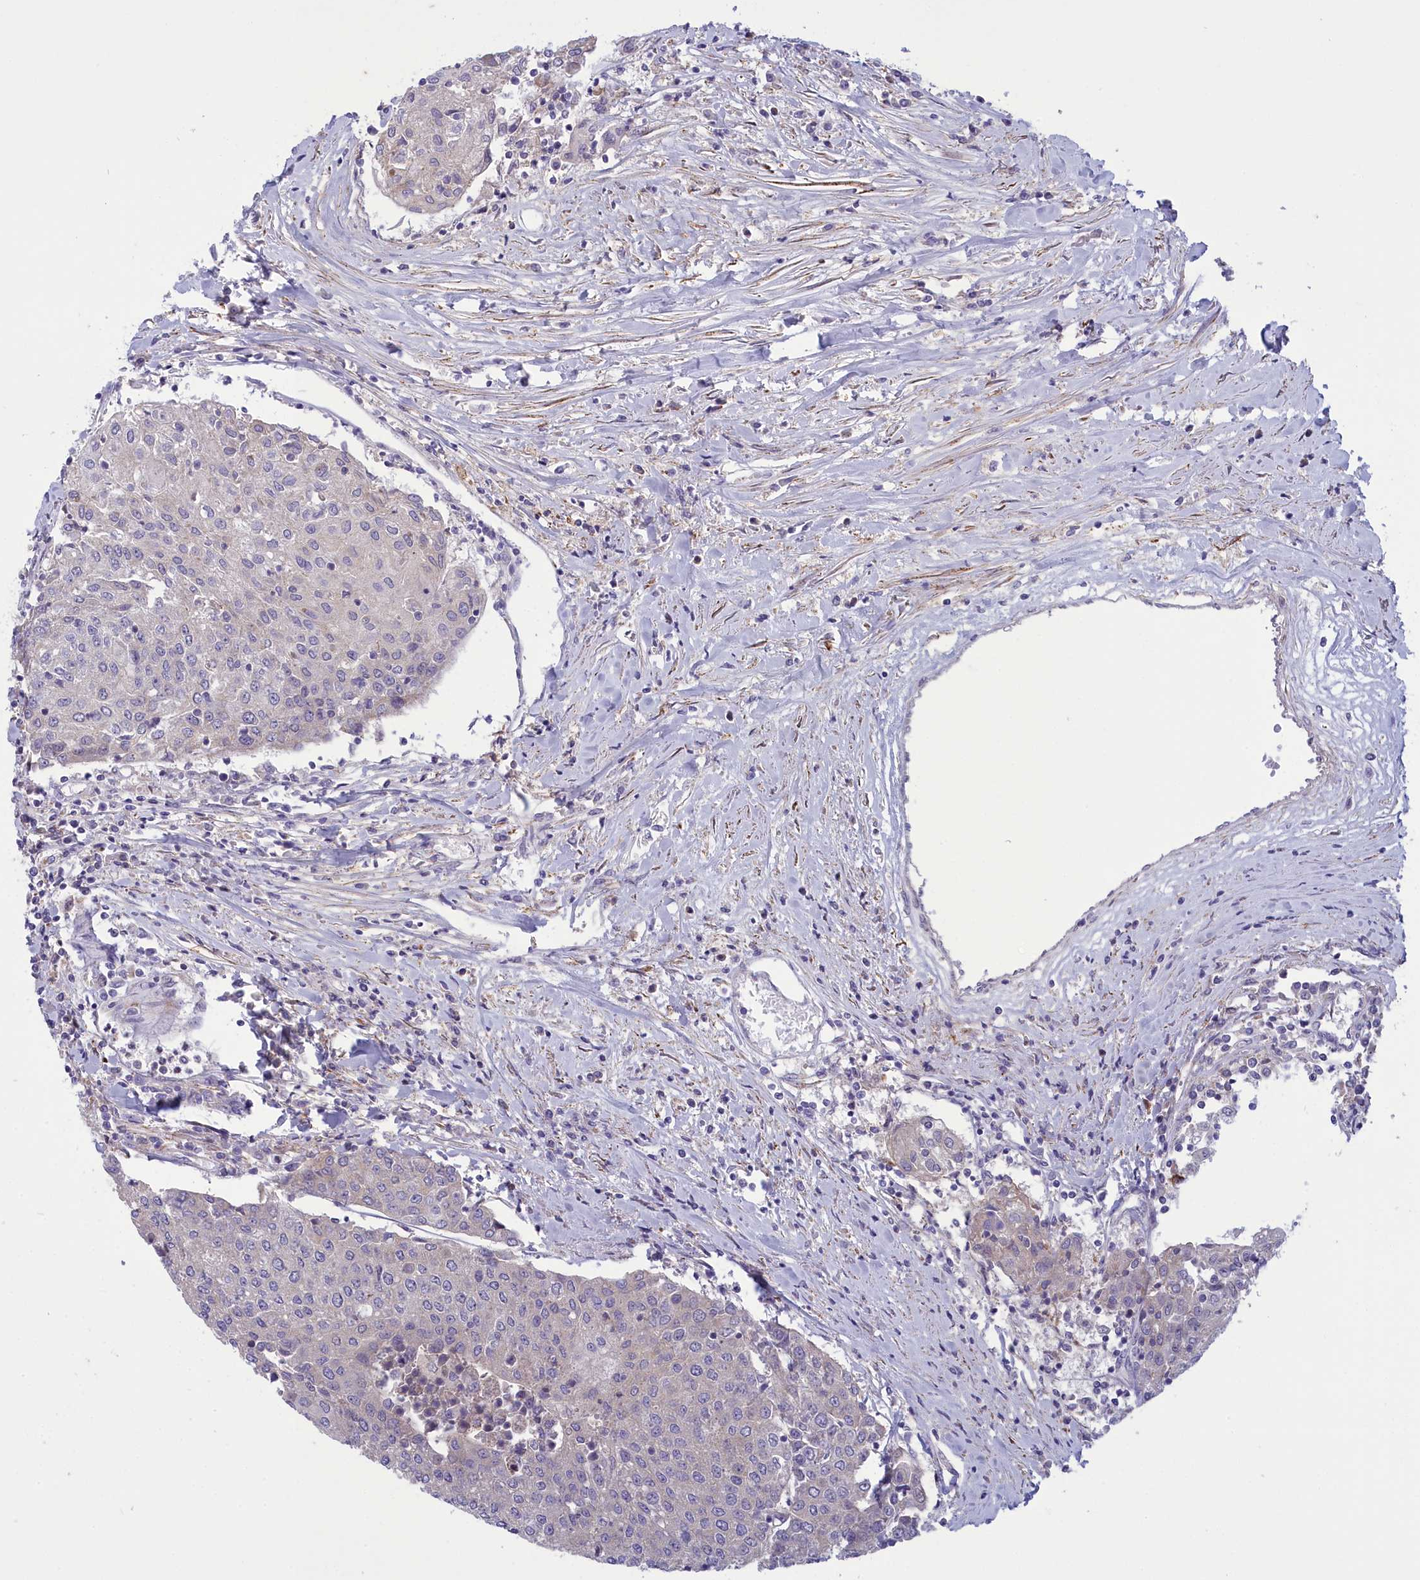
{"staining": {"intensity": "negative", "quantity": "none", "location": "none"}, "tissue": "urothelial cancer", "cell_type": "Tumor cells", "image_type": "cancer", "snomed": [{"axis": "morphology", "description": "Urothelial carcinoma, High grade"}, {"axis": "topography", "description": "Urinary bladder"}], "caption": "Tumor cells are negative for protein expression in human high-grade urothelial carcinoma.", "gene": "CORO2A", "patient": {"sex": "female", "age": 85}}